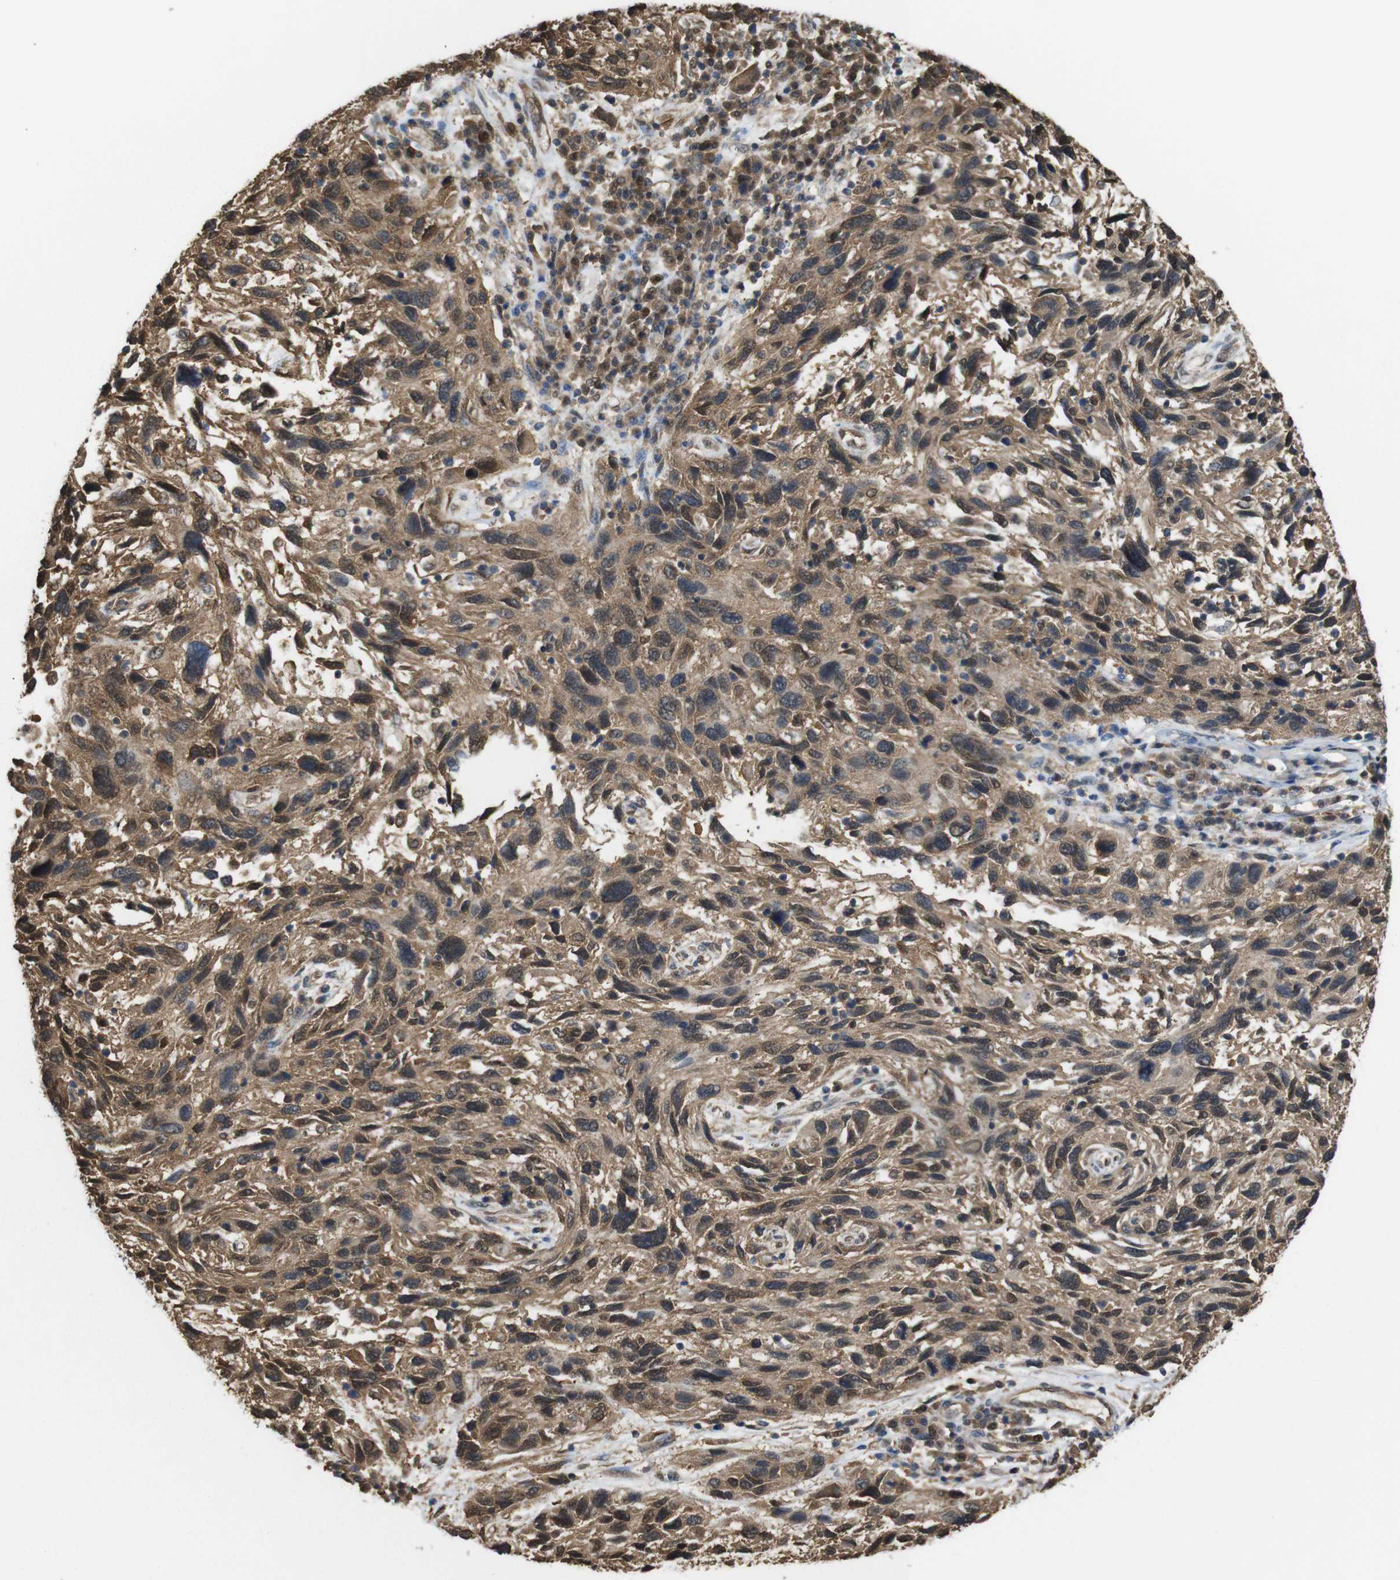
{"staining": {"intensity": "weak", "quantity": ">75%", "location": "cytoplasmic/membranous"}, "tissue": "melanoma", "cell_type": "Tumor cells", "image_type": "cancer", "snomed": [{"axis": "morphology", "description": "Malignant melanoma, NOS"}, {"axis": "topography", "description": "Skin"}], "caption": "Protein staining exhibits weak cytoplasmic/membranous expression in approximately >75% of tumor cells in malignant melanoma.", "gene": "YWHAG", "patient": {"sex": "male", "age": 53}}